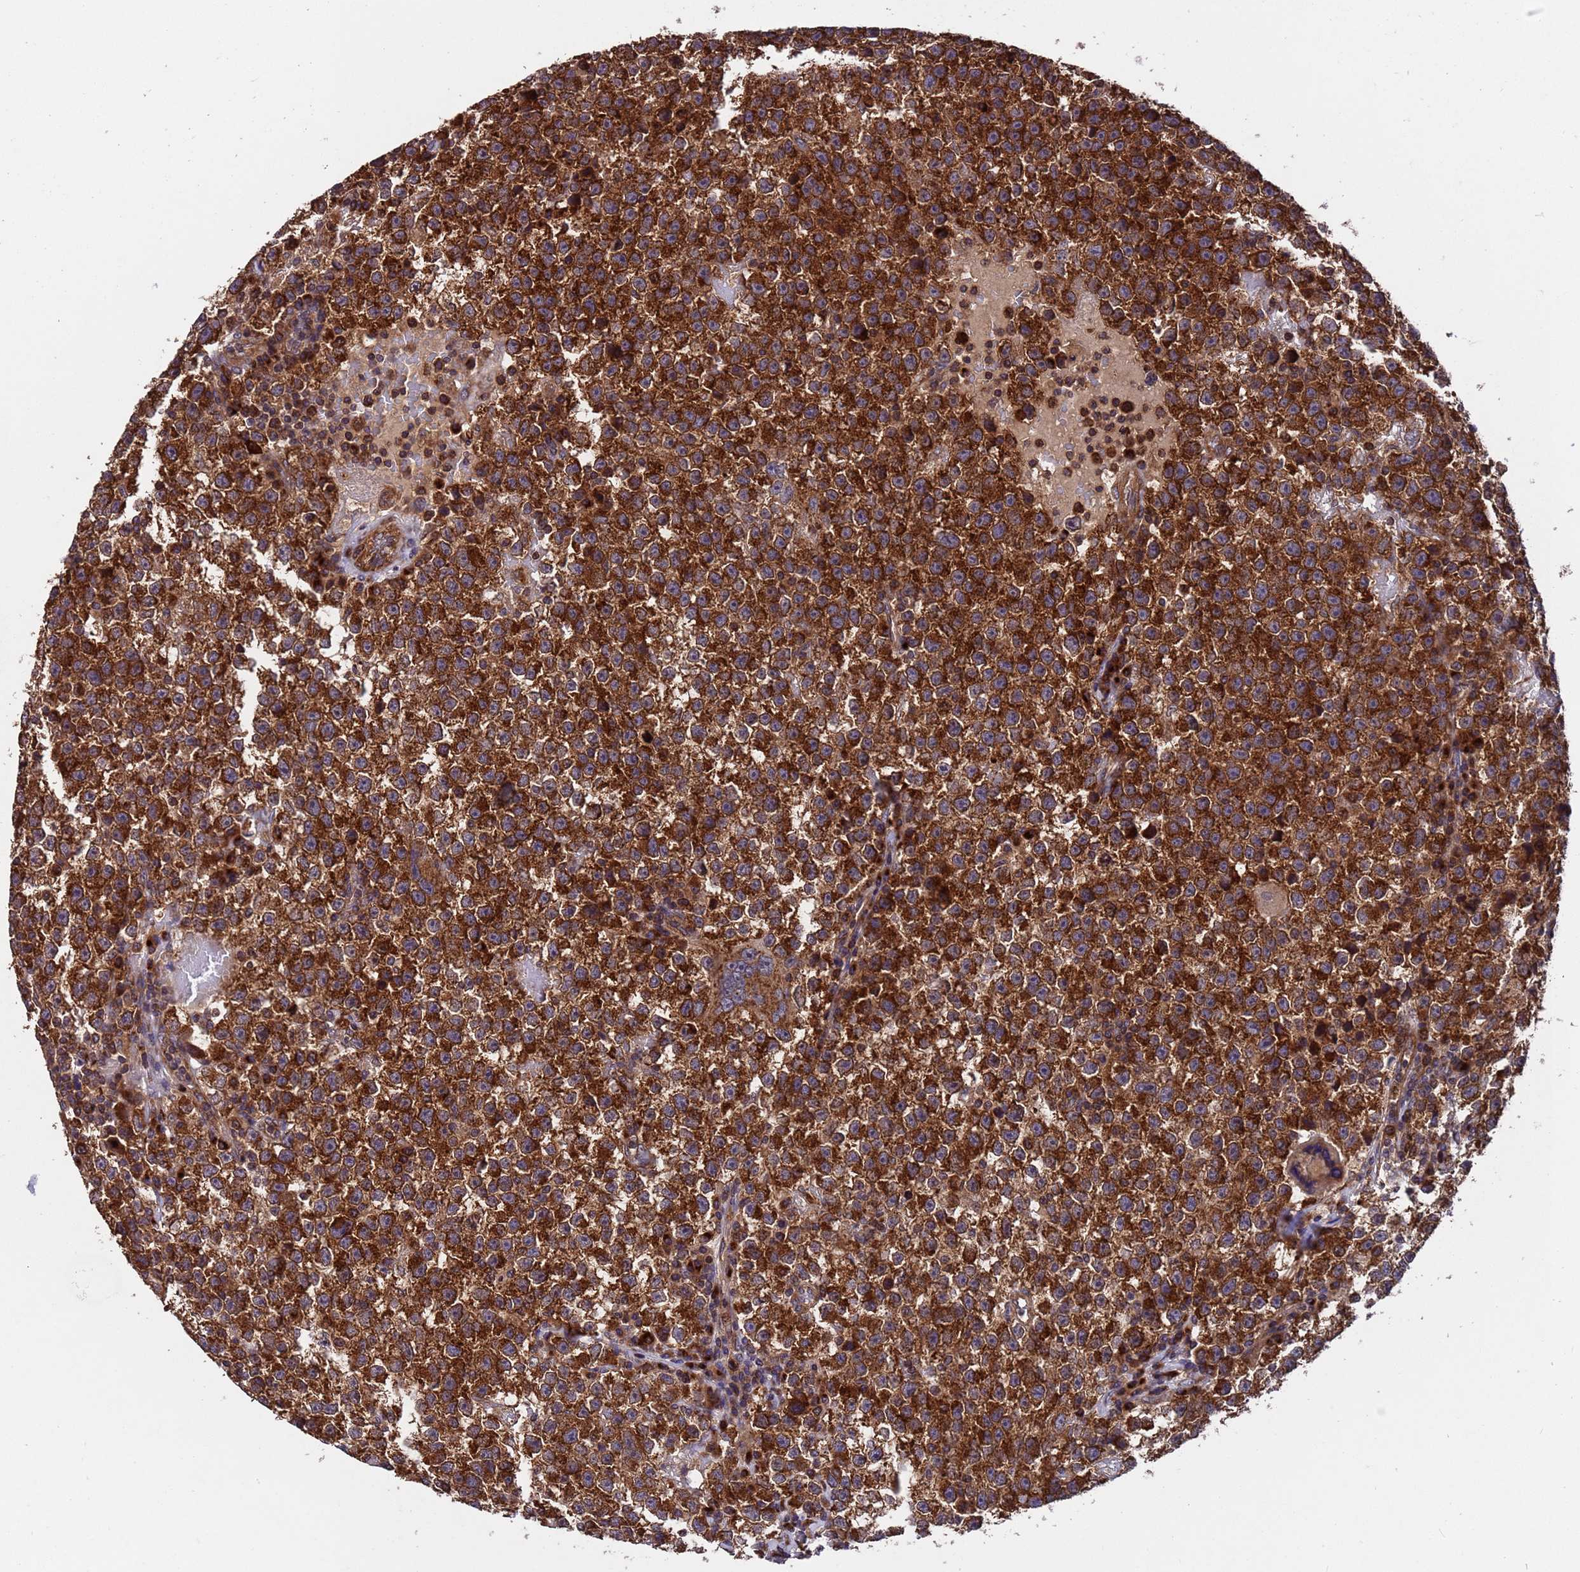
{"staining": {"intensity": "strong", "quantity": ">75%", "location": "cytoplasmic/membranous"}, "tissue": "testis cancer", "cell_type": "Tumor cells", "image_type": "cancer", "snomed": [{"axis": "morphology", "description": "Seminoma, NOS"}, {"axis": "topography", "description": "Testis"}], "caption": "A micrograph of human seminoma (testis) stained for a protein shows strong cytoplasmic/membranous brown staining in tumor cells.", "gene": "TSR3", "patient": {"sex": "male", "age": 22}}